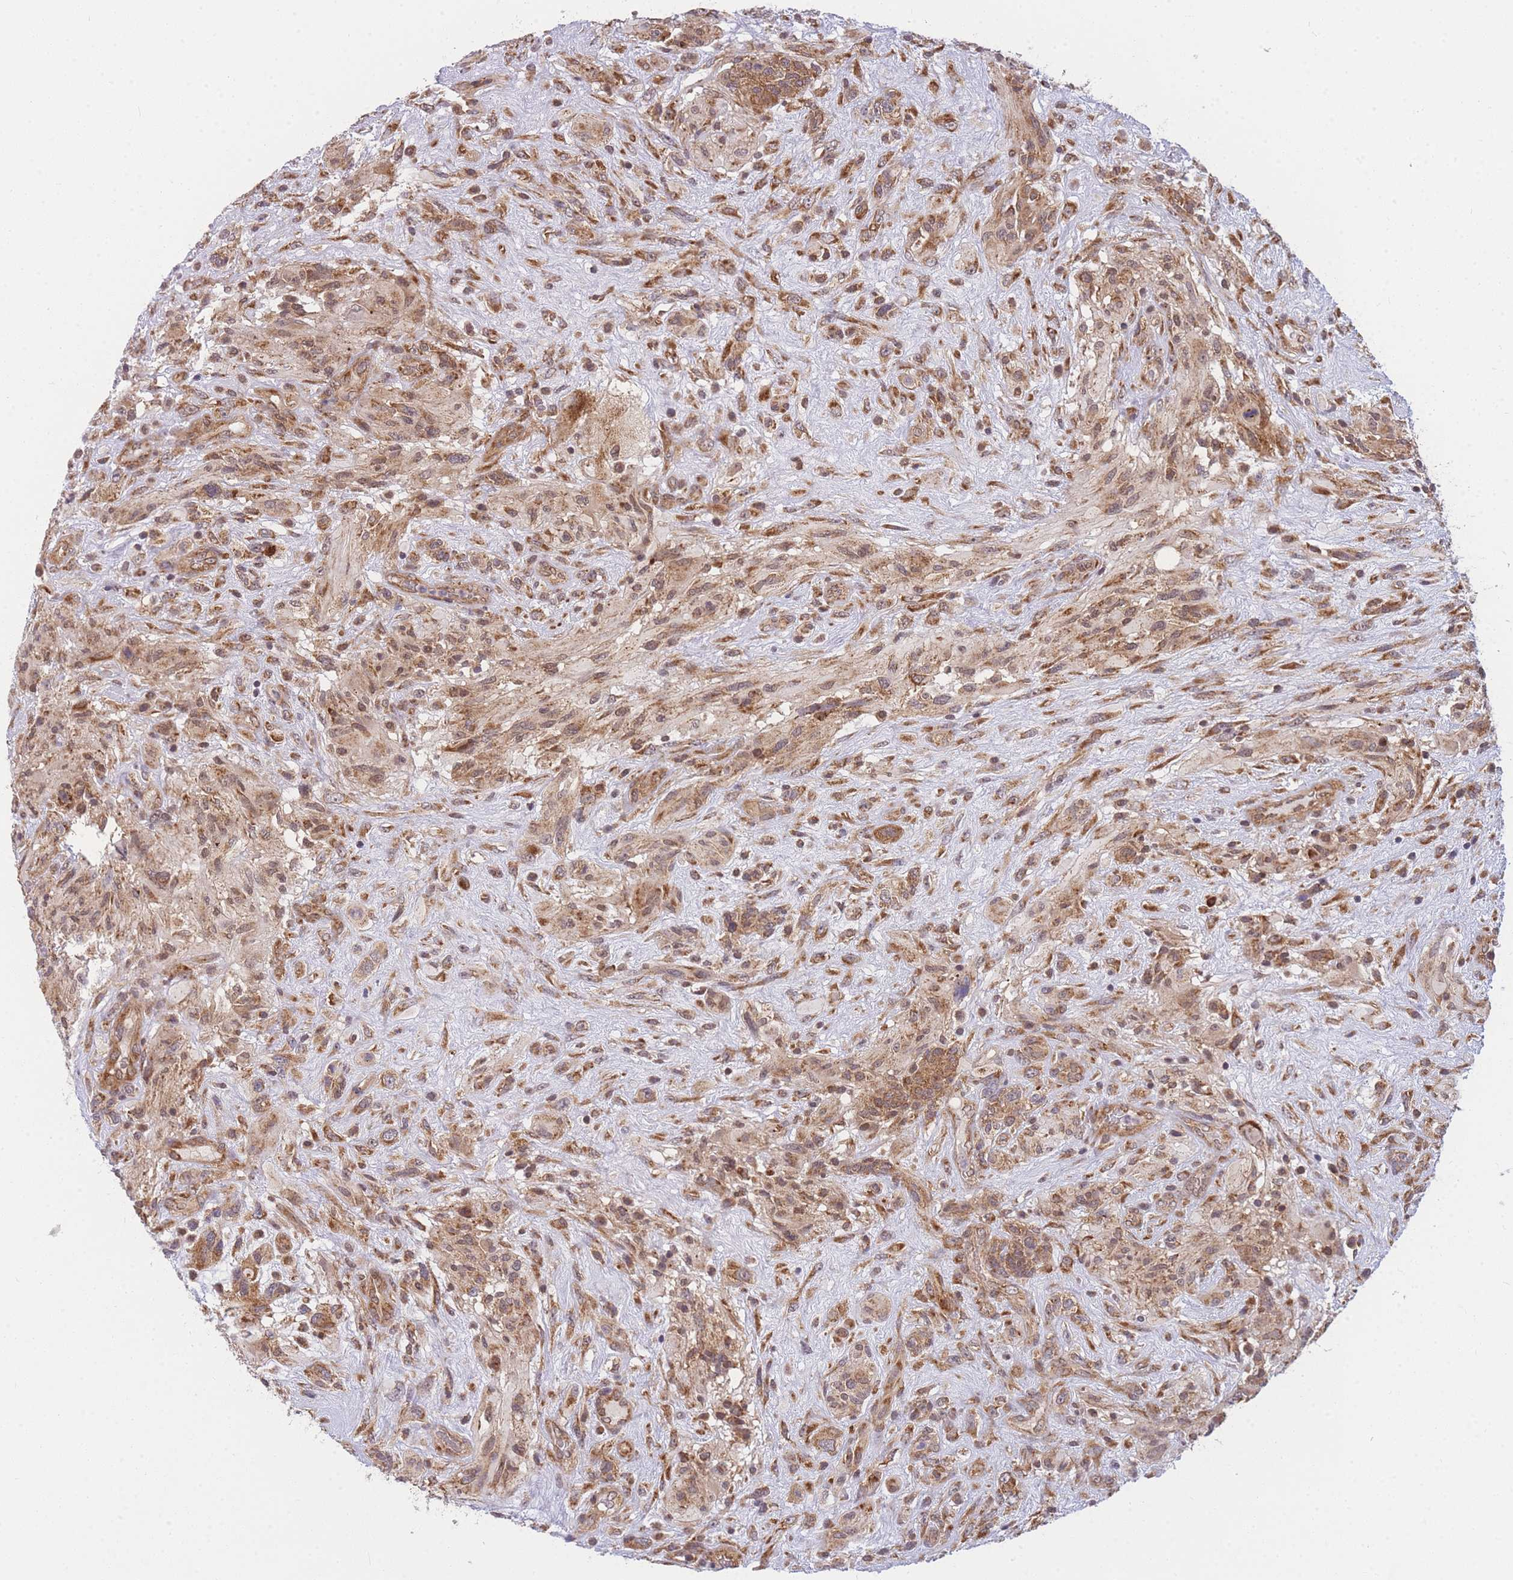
{"staining": {"intensity": "moderate", "quantity": ">75%", "location": "cytoplasmic/membranous"}, "tissue": "glioma", "cell_type": "Tumor cells", "image_type": "cancer", "snomed": [{"axis": "morphology", "description": "Glioma, malignant, High grade"}, {"axis": "topography", "description": "Brain"}], "caption": "About >75% of tumor cells in high-grade glioma (malignant) display moderate cytoplasmic/membranous protein positivity as visualized by brown immunohistochemical staining.", "gene": "MRPL23", "patient": {"sex": "male", "age": 61}}